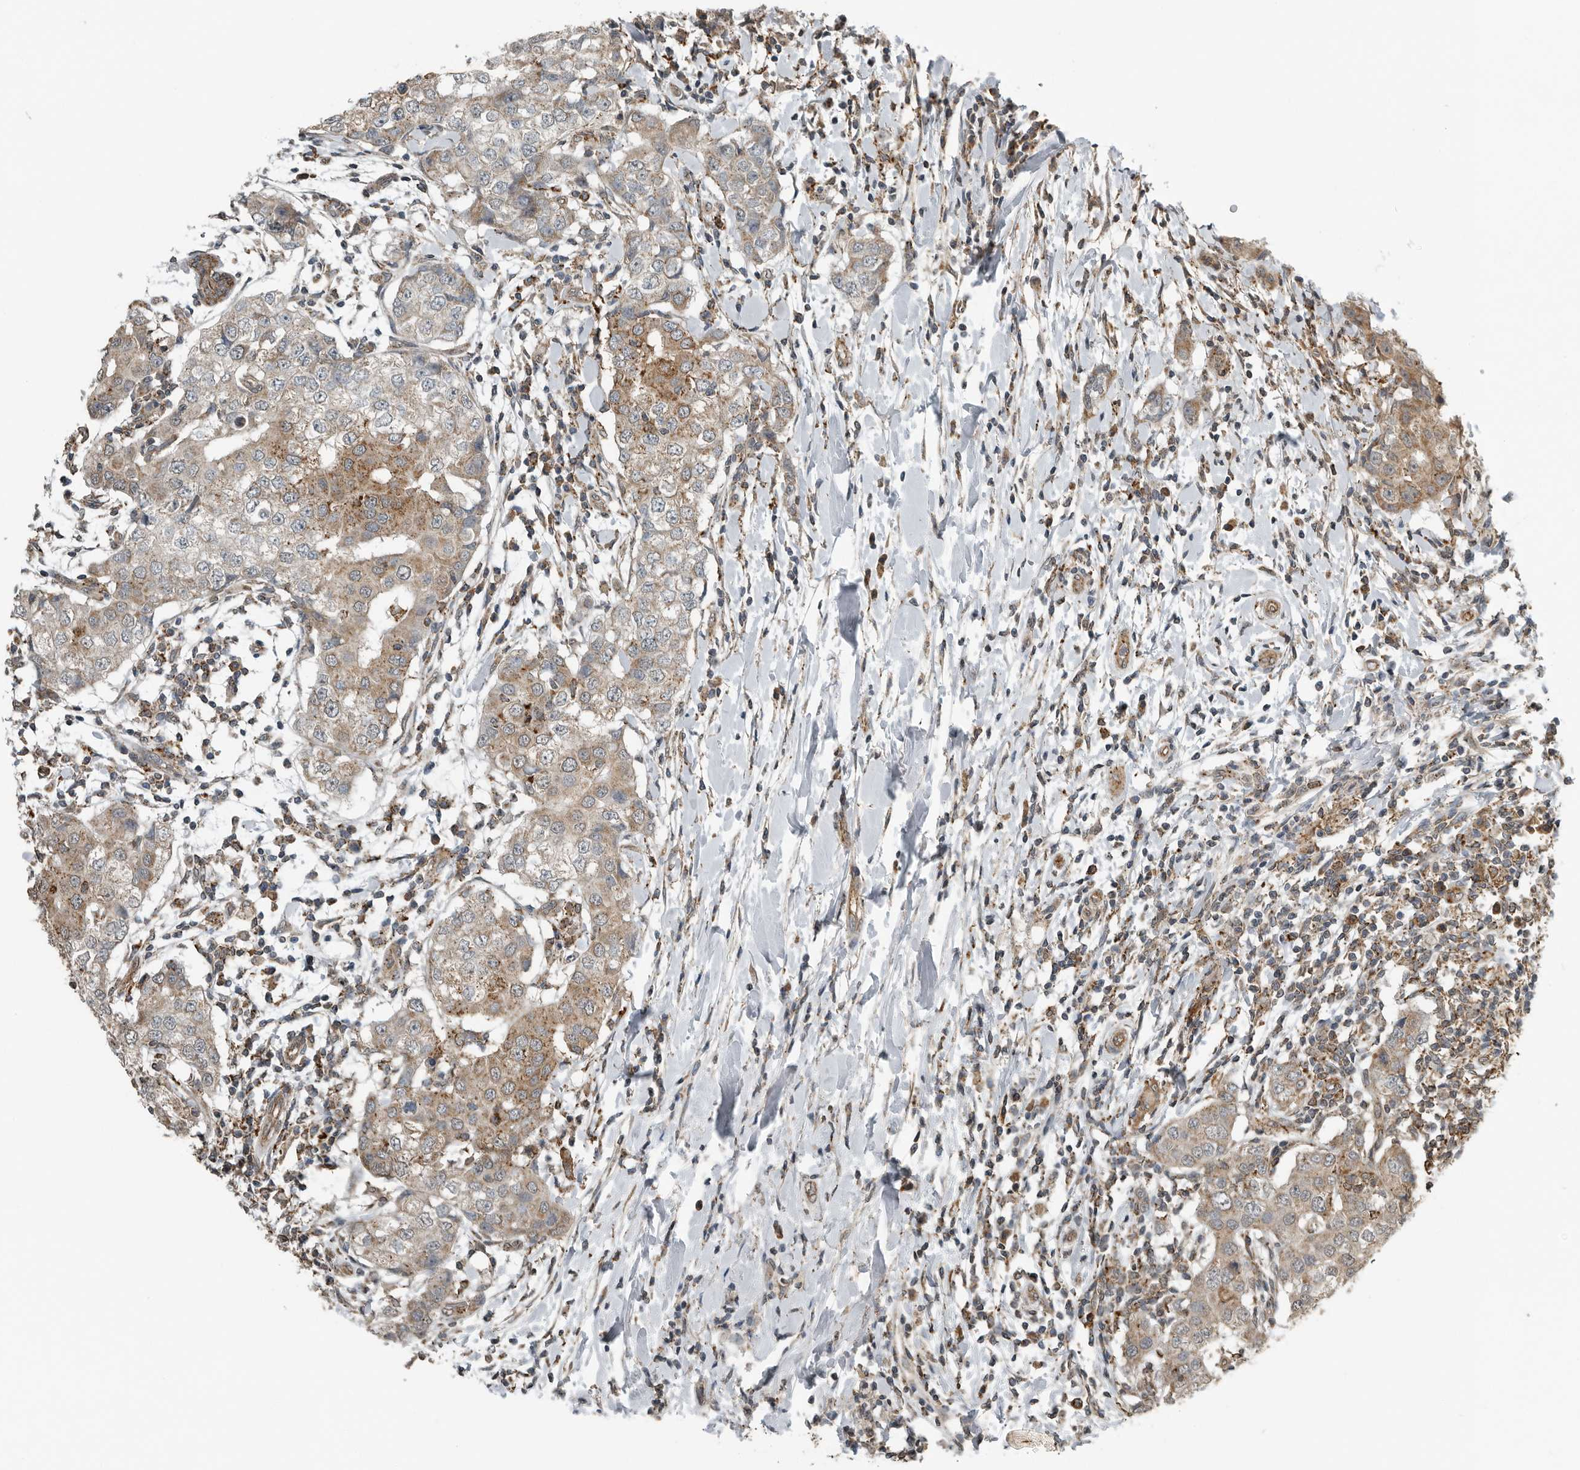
{"staining": {"intensity": "moderate", "quantity": "25%-75%", "location": "cytoplasmic/membranous"}, "tissue": "breast cancer", "cell_type": "Tumor cells", "image_type": "cancer", "snomed": [{"axis": "morphology", "description": "Duct carcinoma"}, {"axis": "topography", "description": "Breast"}], "caption": "A brown stain highlights moderate cytoplasmic/membranous staining of a protein in human infiltrating ductal carcinoma (breast) tumor cells.", "gene": "AFAP1", "patient": {"sex": "female", "age": 27}}